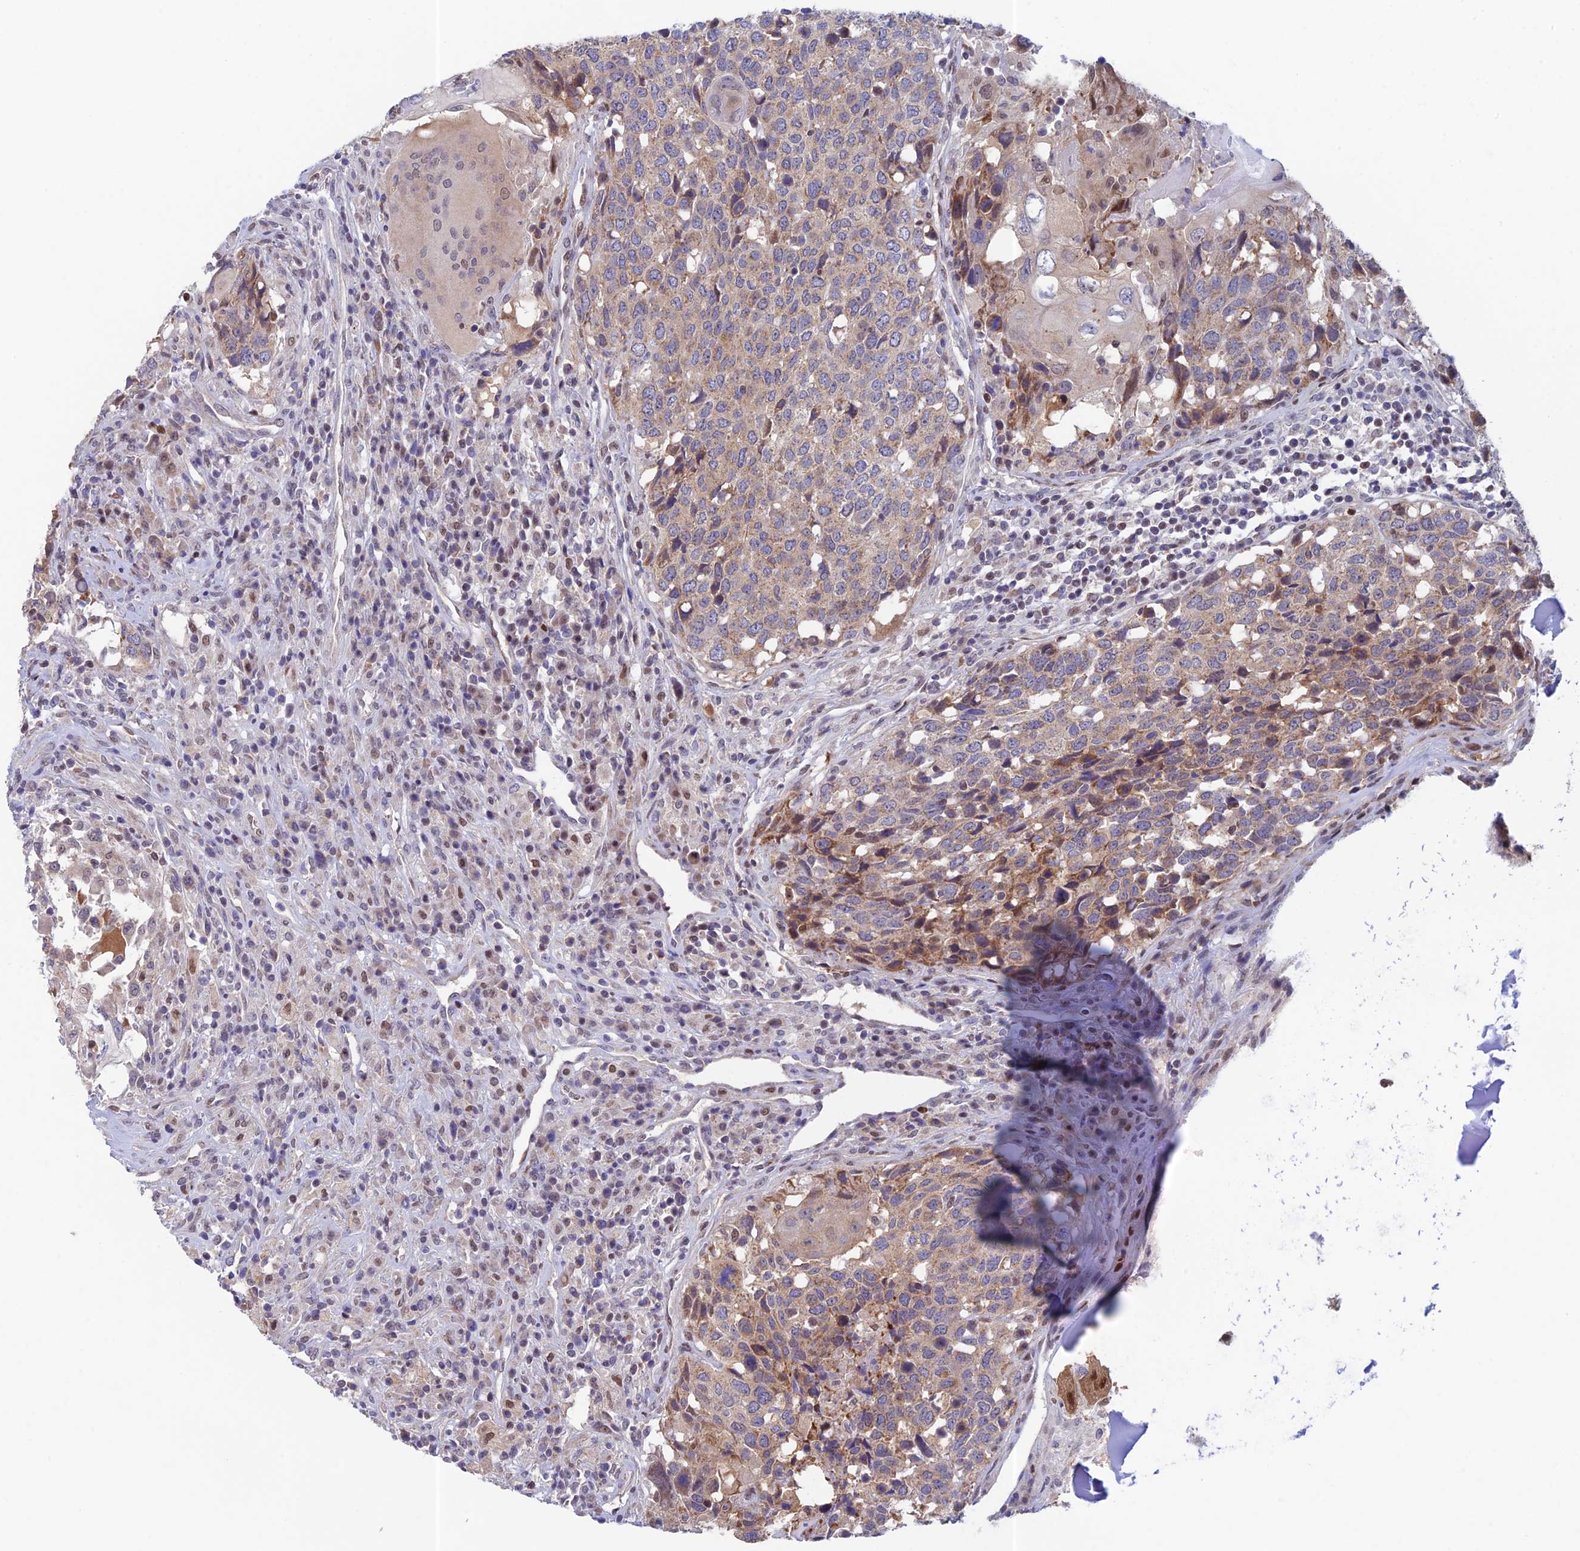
{"staining": {"intensity": "weak", "quantity": "25%-75%", "location": "cytoplasmic/membranous"}, "tissue": "head and neck cancer", "cell_type": "Tumor cells", "image_type": "cancer", "snomed": [{"axis": "morphology", "description": "Squamous cell carcinoma, NOS"}, {"axis": "topography", "description": "Head-Neck"}], "caption": "Approximately 25%-75% of tumor cells in head and neck squamous cell carcinoma exhibit weak cytoplasmic/membranous protein expression as visualized by brown immunohistochemical staining.", "gene": "MRPL17", "patient": {"sex": "male", "age": 66}}